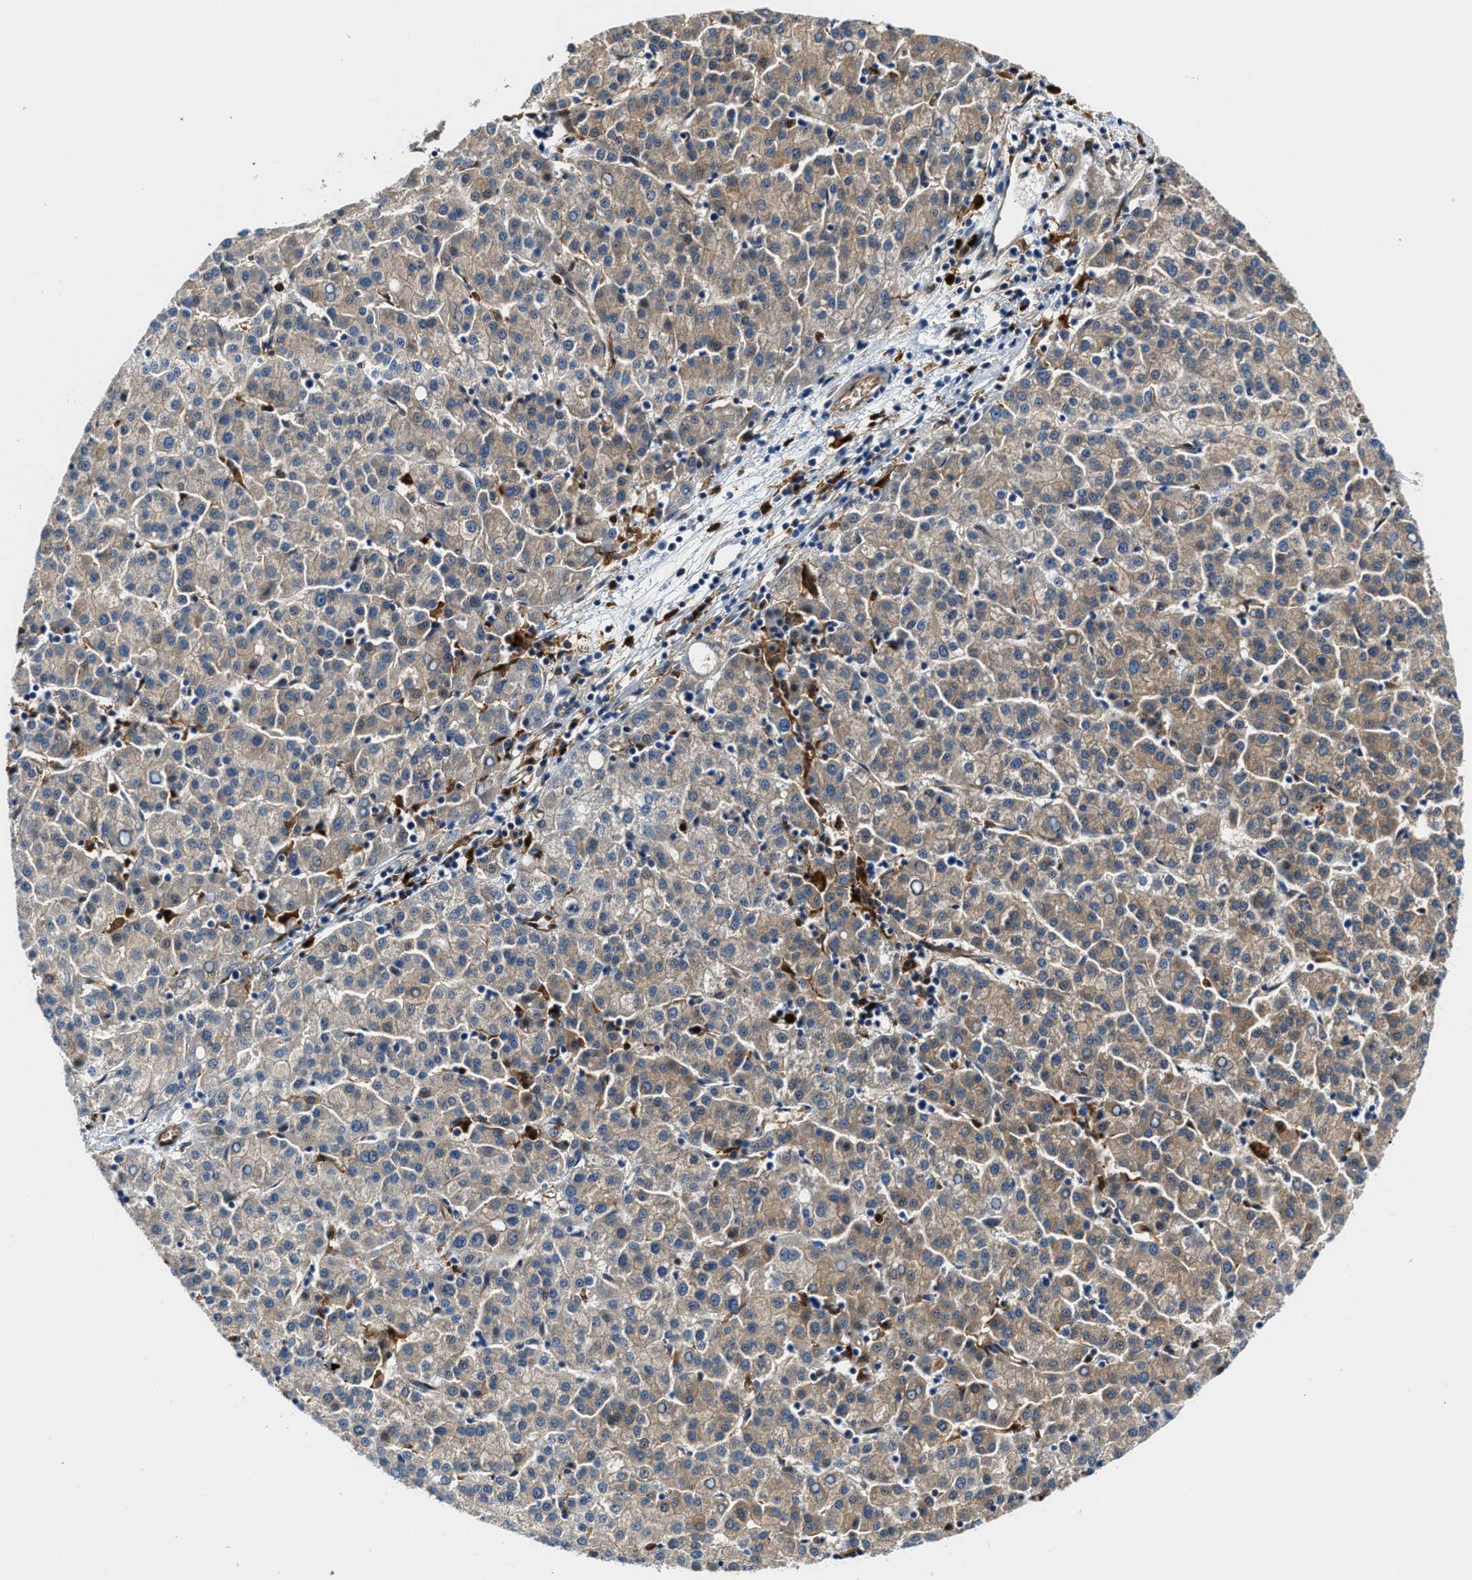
{"staining": {"intensity": "weak", "quantity": ">75%", "location": "cytoplasmic/membranous"}, "tissue": "liver cancer", "cell_type": "Tumor cells", "image_type": "cancer", "snomed": [{"axis": "morphology", "description": "Carcinoma, Hepatocellular, NOS"}, {"axis": "topography", "description": "Liver"}], "caption": "IHC image of human hepatocellular carcinoma (liver) stained for a protein (brown), which exhibits low levels of weak cytoplasmic/membranous staining in about >75% of tumor cells.", "gene": "LTA4H", "patient": {"sex": "female", "age": 58}}